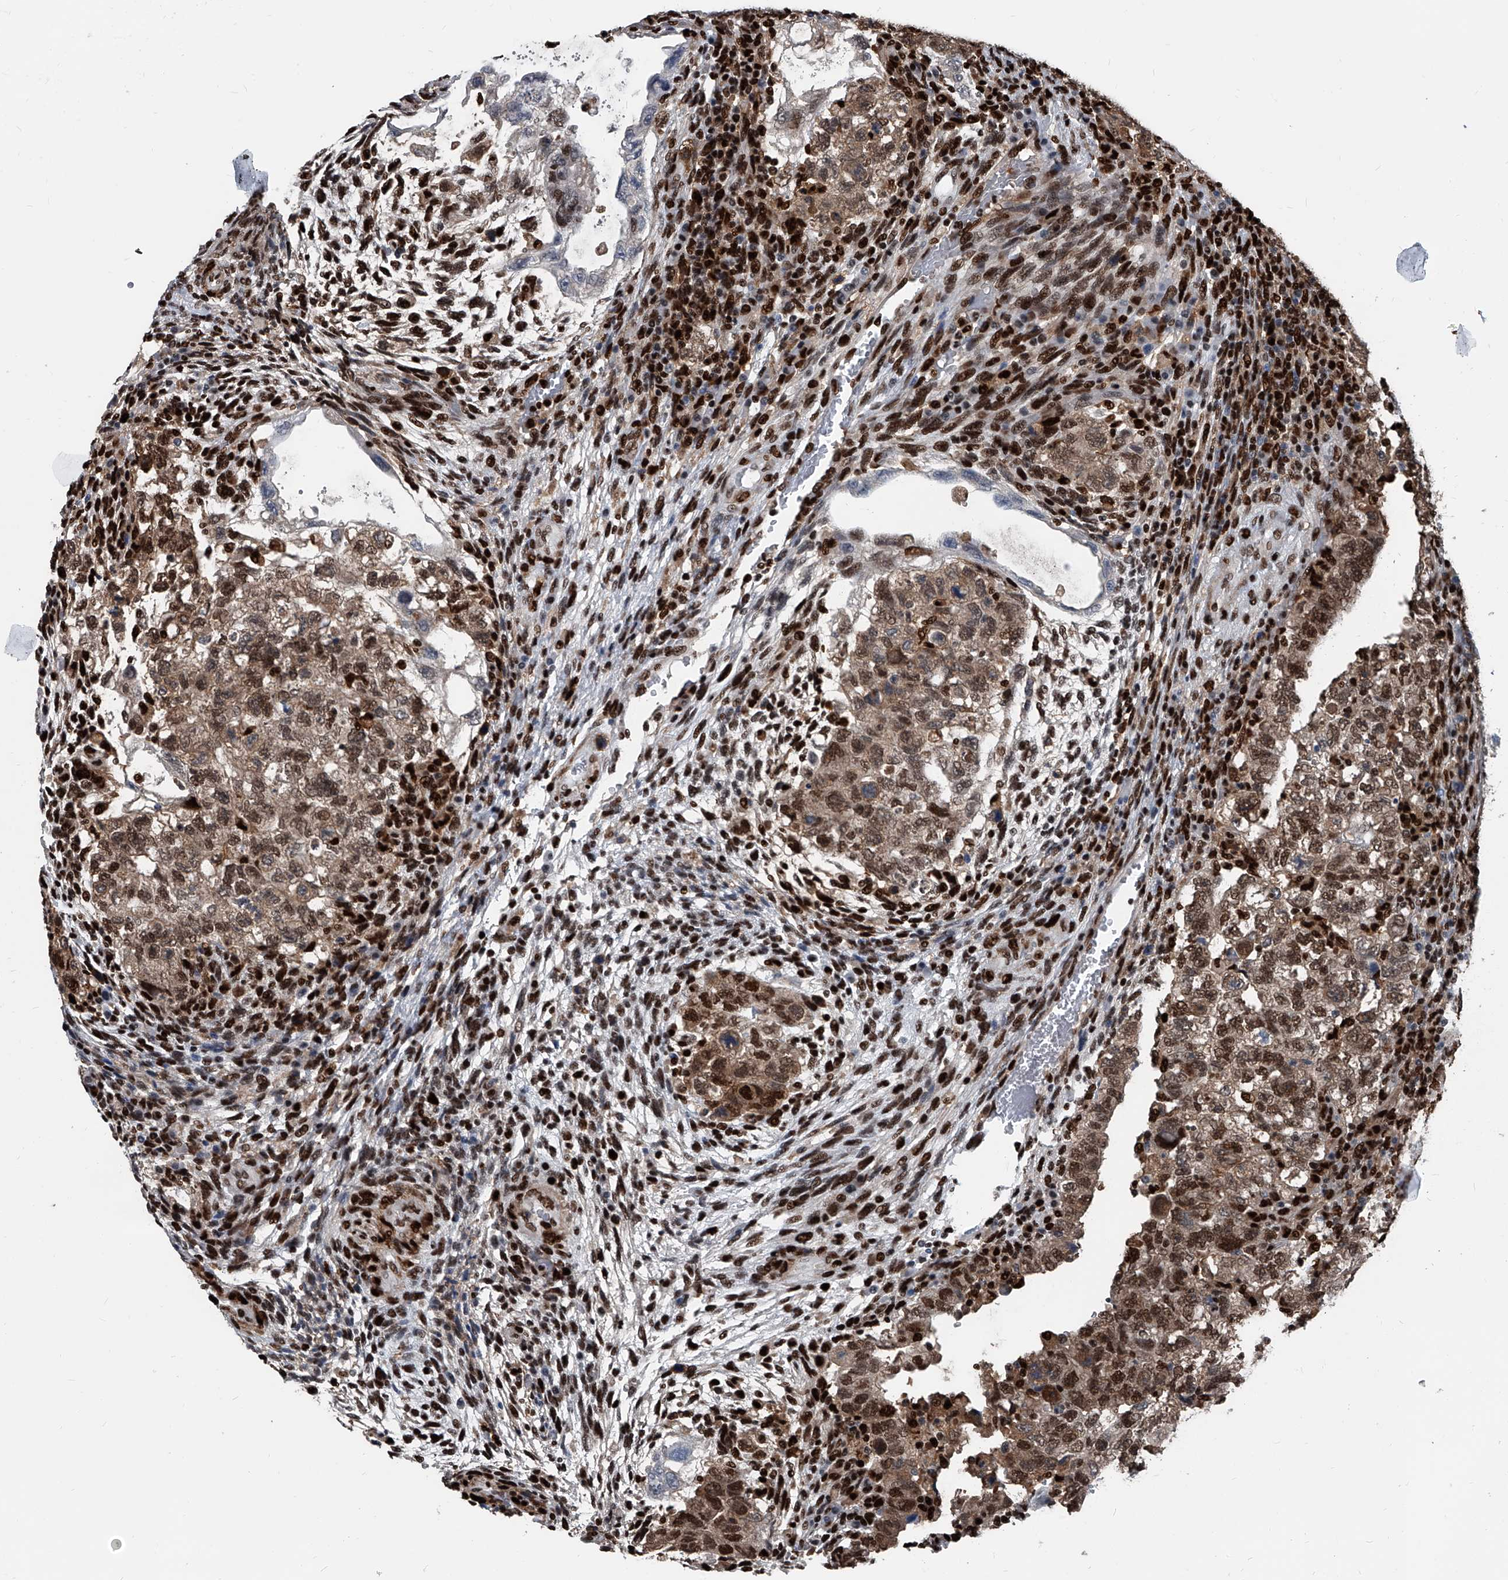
{"staining": {"intensity": "strong", "quantity": ">75%", "location": "cytoplasmic/membranous,nuclear"}, "tissue": "testis cancer", "cell_type": "Tumor cells", "image_type": "cancer", "snomed": [{"axis": "morphology", "description": "Carcinoma, Embryonal, NOS"}, {"axis": "topography", "description": "Testis"}], "caption": "About >75% of tumor cells in testis cancer reveal strong cytoplasmic/membranous and nuclear protein positivity as visualized by brown immunohistochemical staining.", "gene": "FKBP5", "patient": {"sex": "male", "age": 36}}